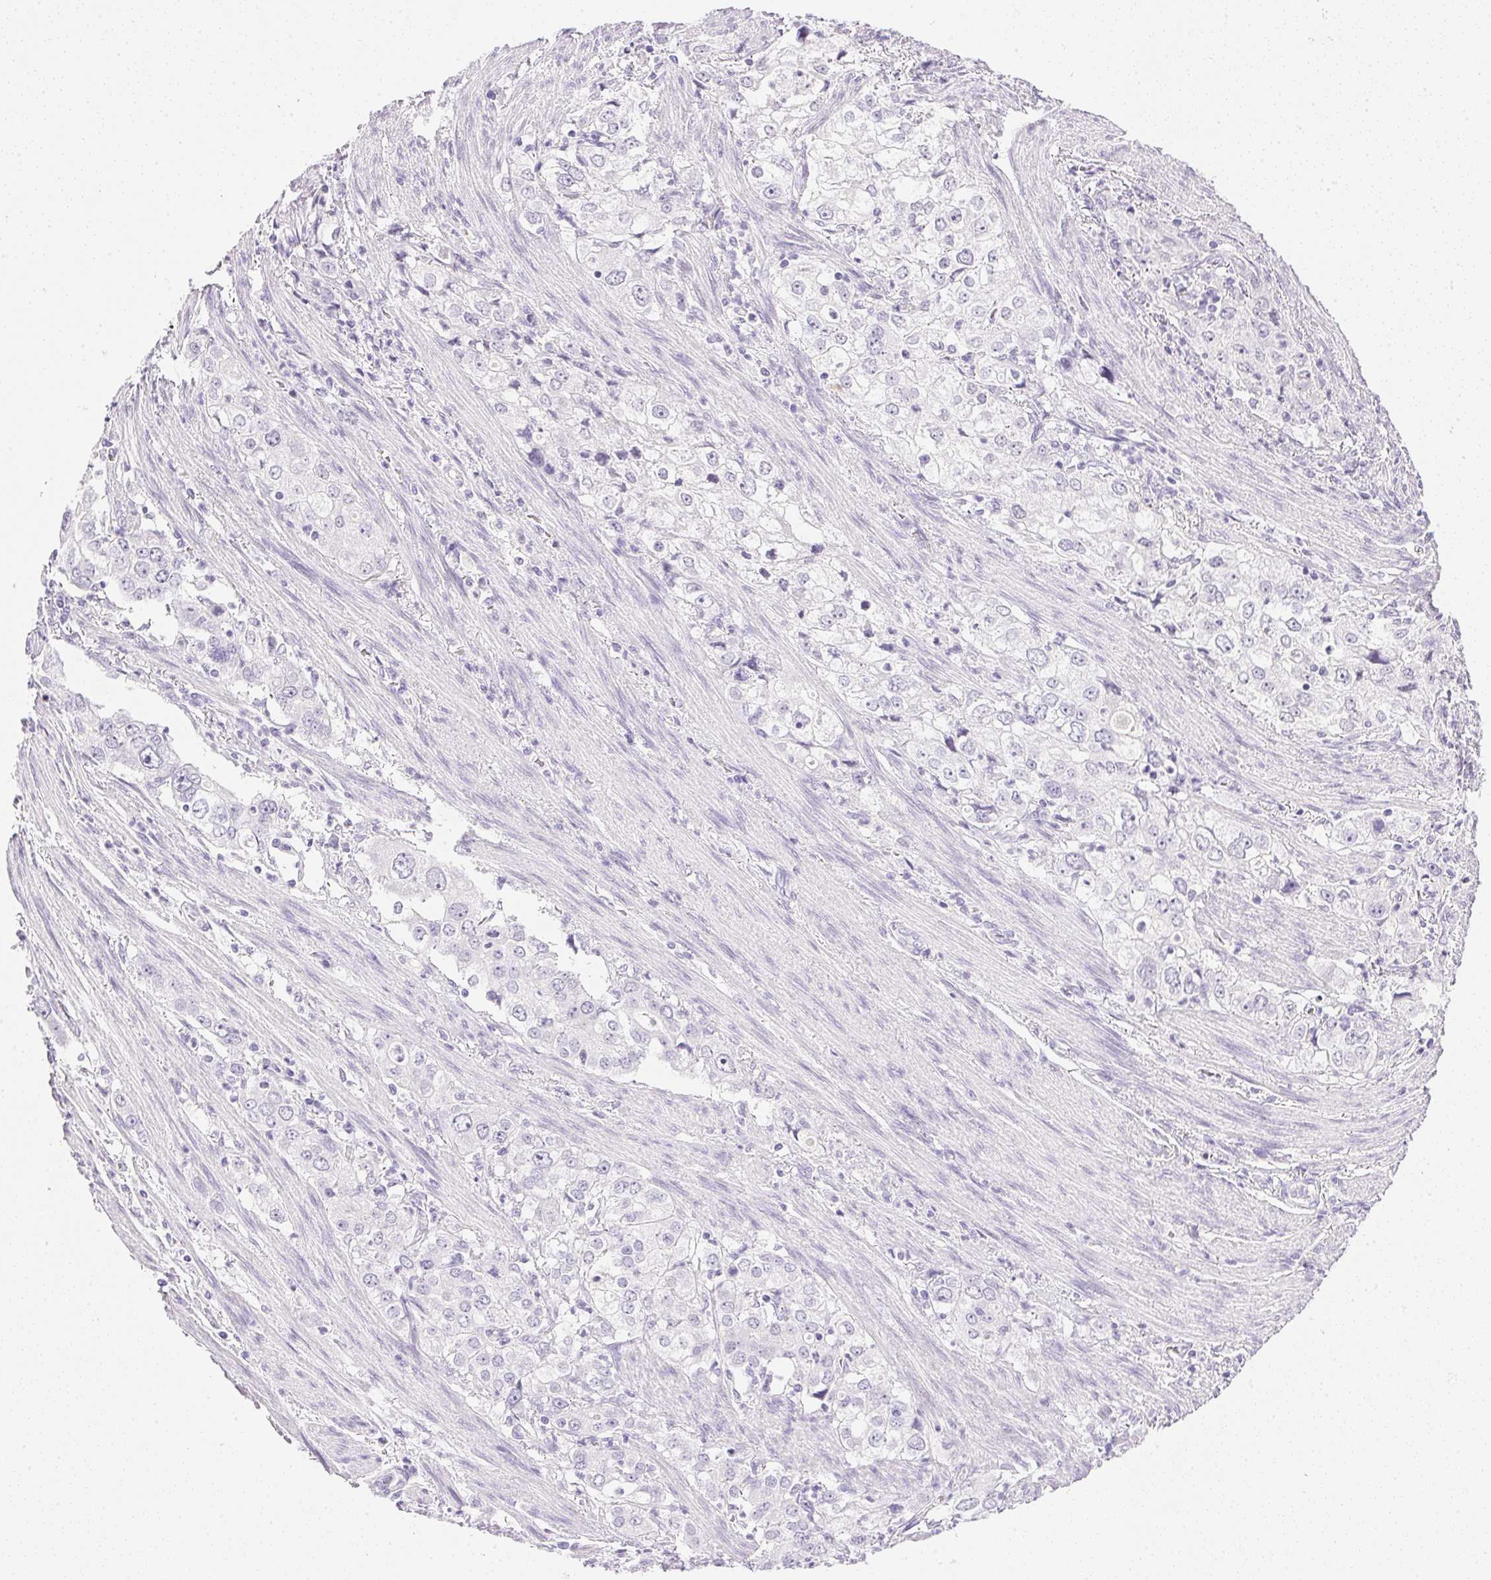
{"staining": {"intensity": "negative", "quantity": "none", "location": "none"}, "tissue": "stomach cancer", "cell_type": "Tumor cells", "image_type": "cancer", "snomed": [{"axis": "morphology", "description": "Adenocarcinoma, NOS"}, {"axis": "topography", "description": "Stomach, upper"}], "caption": "Photomicrograph shows no significant protein expression in tumor cells of adenocarcinoma (stomach).", "gene": "CPB1", "patient": {"sex": "male", "age": 75}}